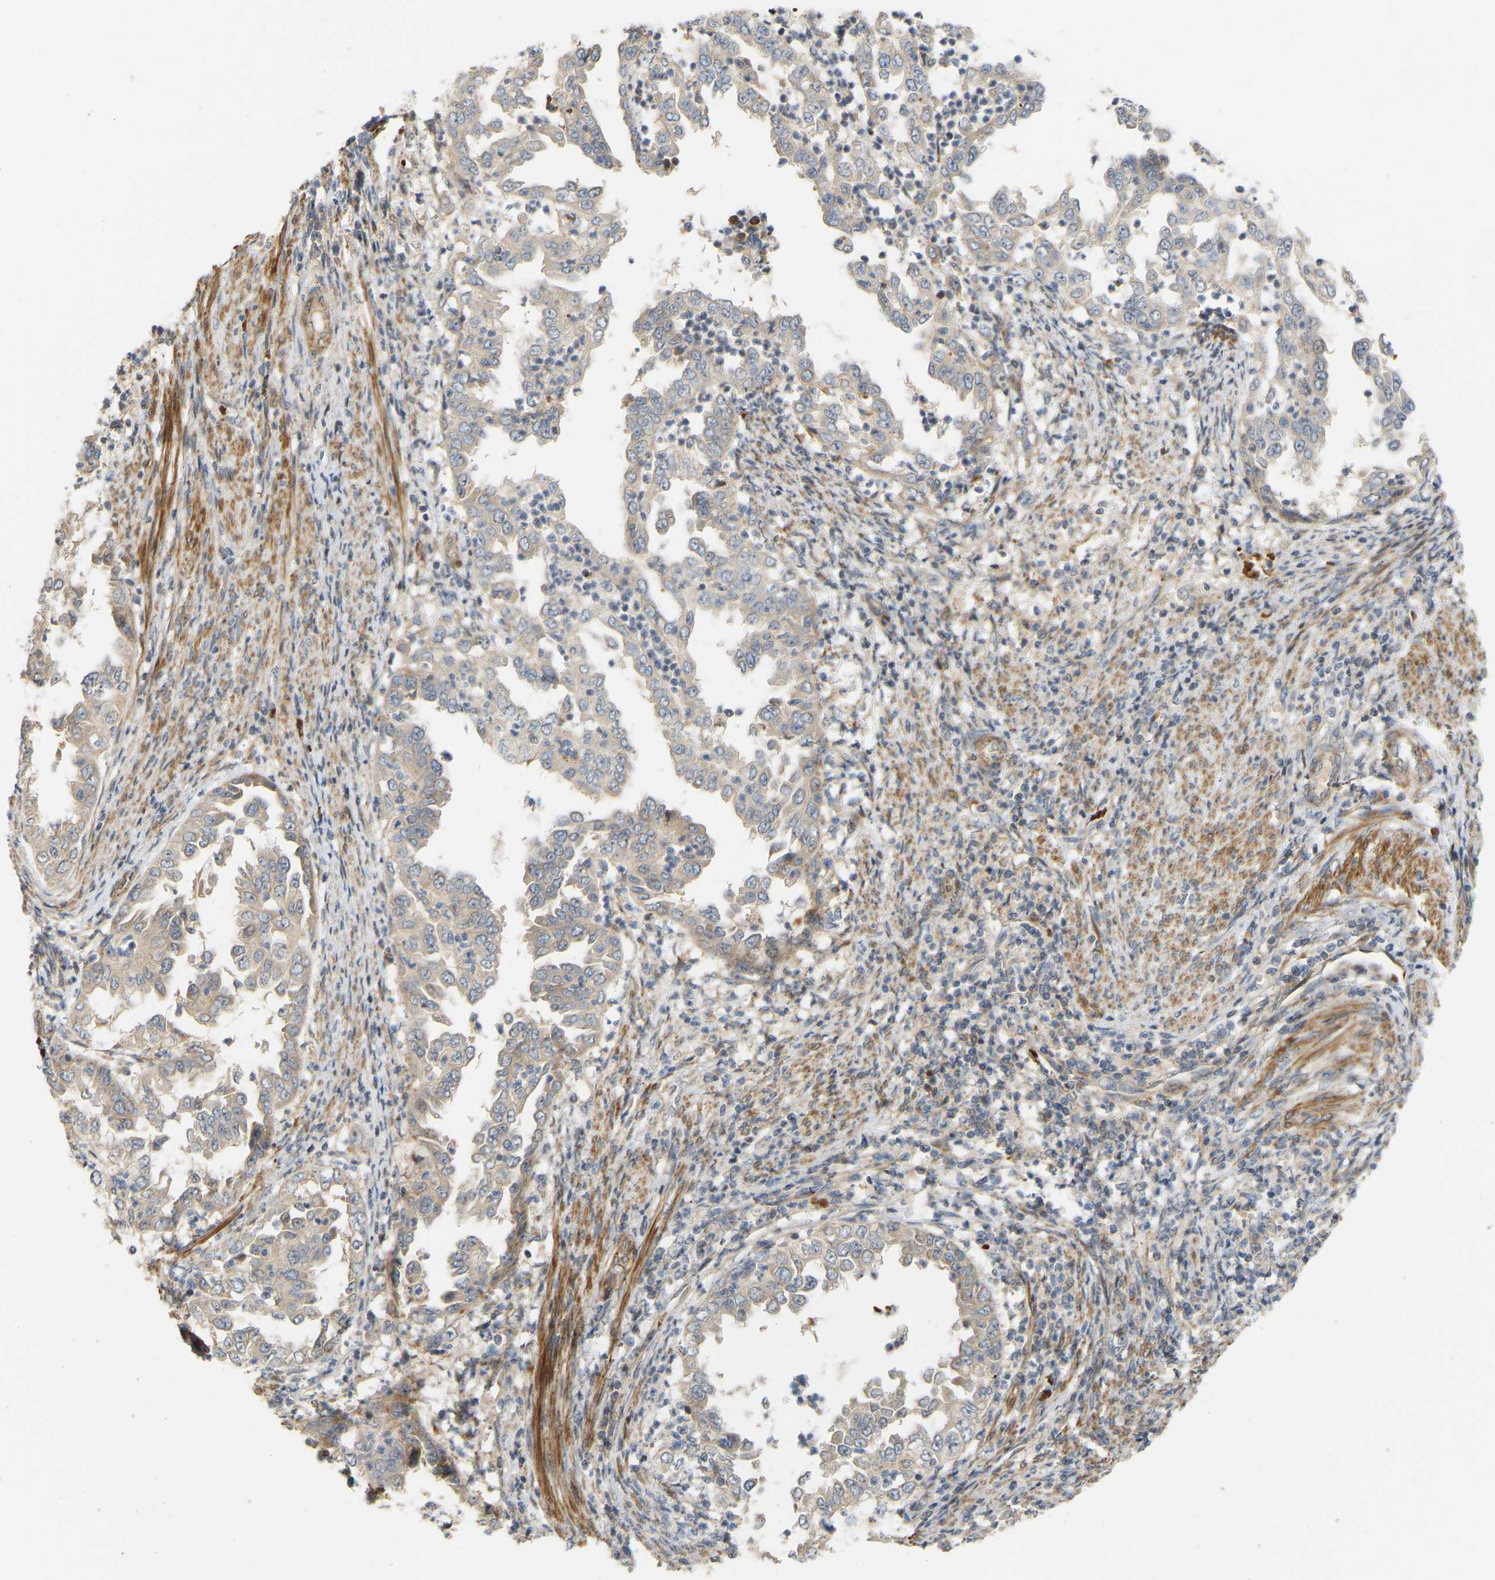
{"staining": {"intensity": "weak", "quantity": "<25%", "location": "cytoplasmic/membranous"}, "tissue": "endometrial cancer", "cell_type": "Tumor cells", "image_type": "cancer", "snomed": [{"axis": "morphology", "description": "Adenocarcinoma, NOS"}, {"axis": "topography", "description": "Endometrium"}], "caption": "Tumor cells are negative for protein expression in human endometrial cancer (adenocarcinoma). The staining was performed using DAB (3,3'-diaminobenzidine) to visualize the protein expression in brown, while the nuclei were stained in blue with hematoxylin (Magnification: 20x).", "gene": "POGLUT2", "patient": {"sex": "female", "age": 85}}